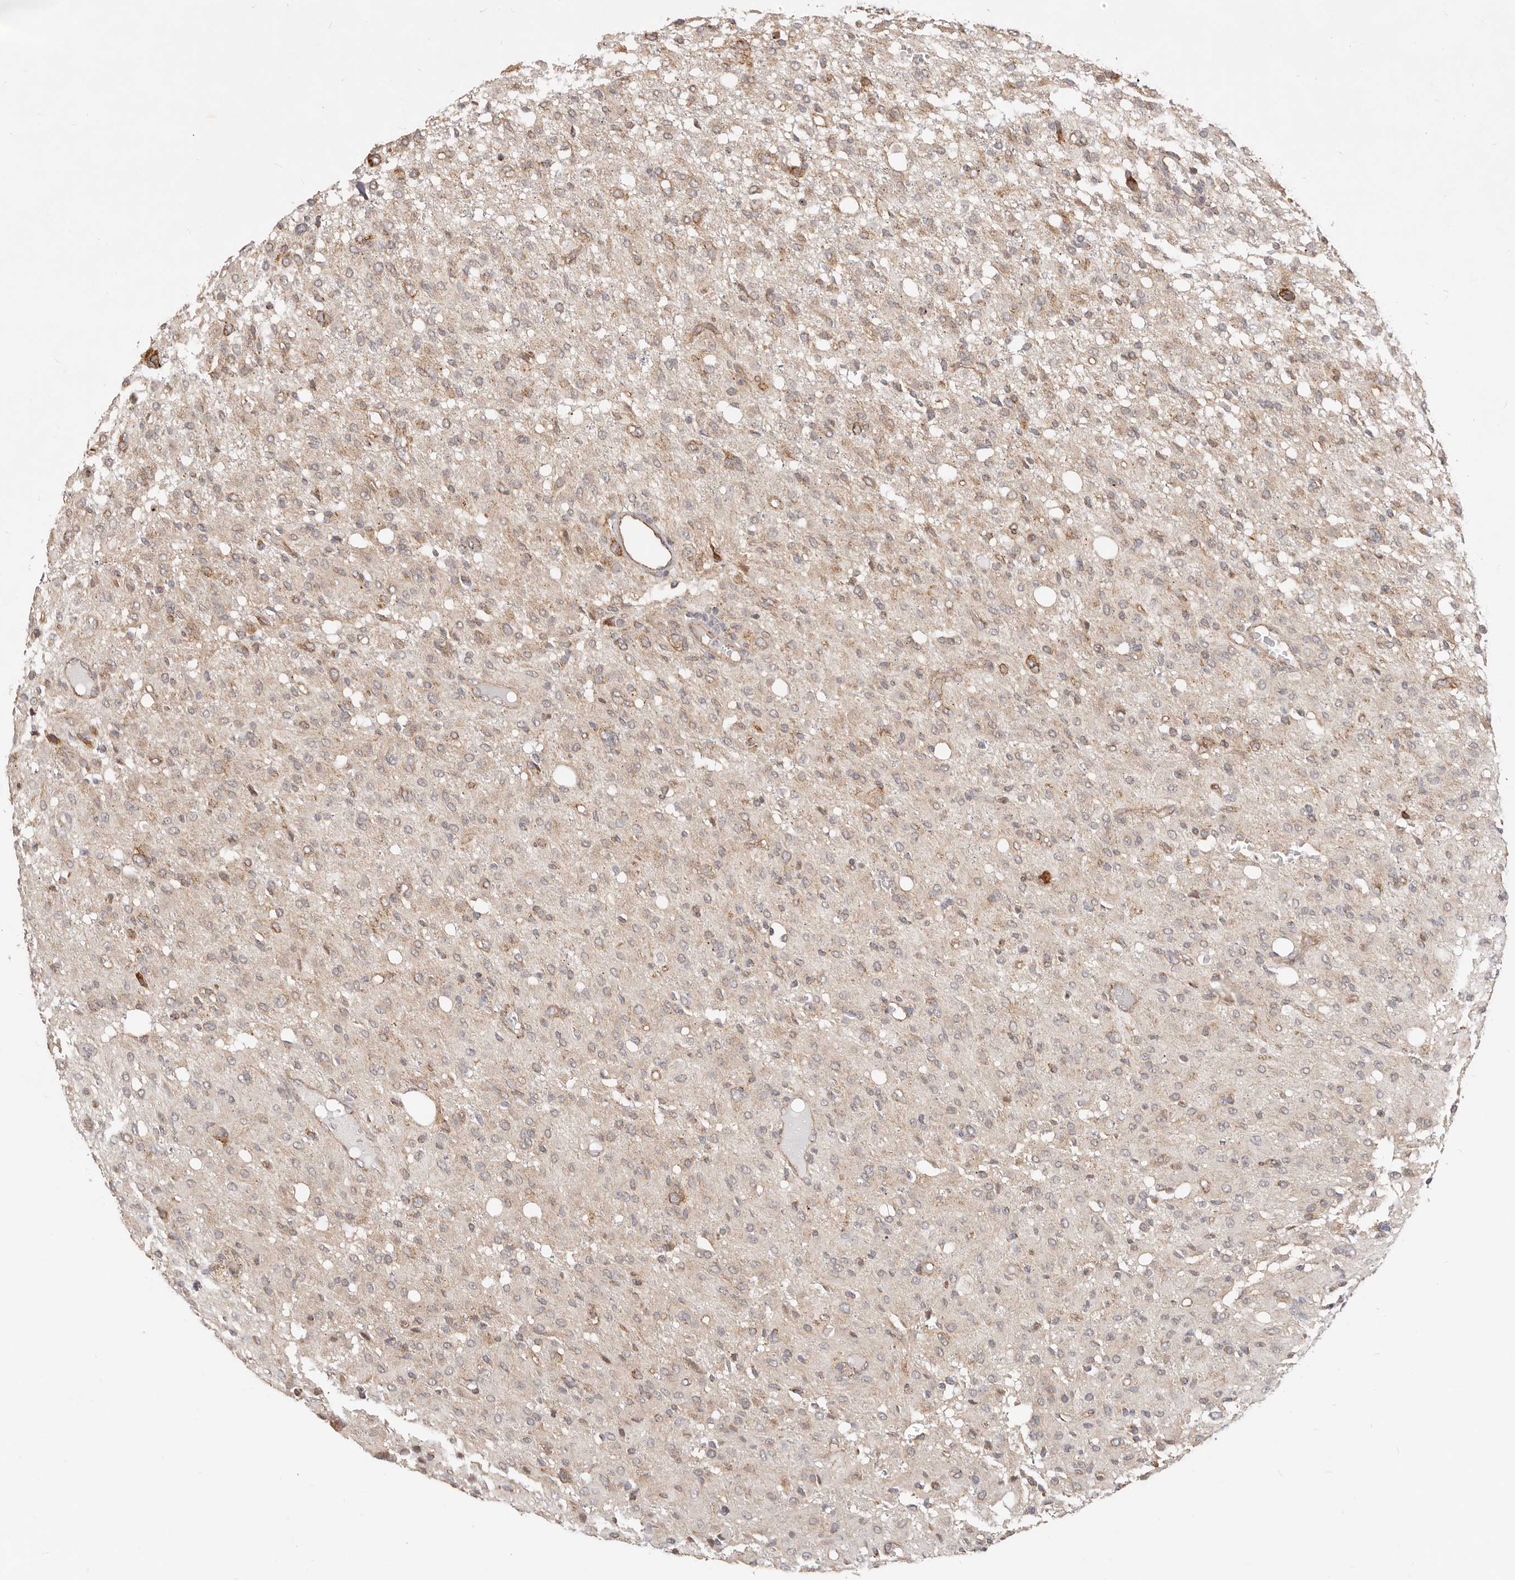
{"staining": {"intensity": "weak", "quantity": ">75%", "location": "cytoplasmic/membranous"}, "tissue": "glioma", "cell_type": "Tumor cells", "image_type": "cancer", "snomed": [{"axis": "morphology", "description": "Glioma, malignant, High grade"}, {"axis": "topography", "description": "Brain"}], "caption": "Human malignant glioma (high-grade) stained for a protein (brown) displays weak cytoplasmic/membranous positive staining in approximately >75% of tumor cells.", "gene": "USP49", "patient": {"sex": "female", "age": 59}}